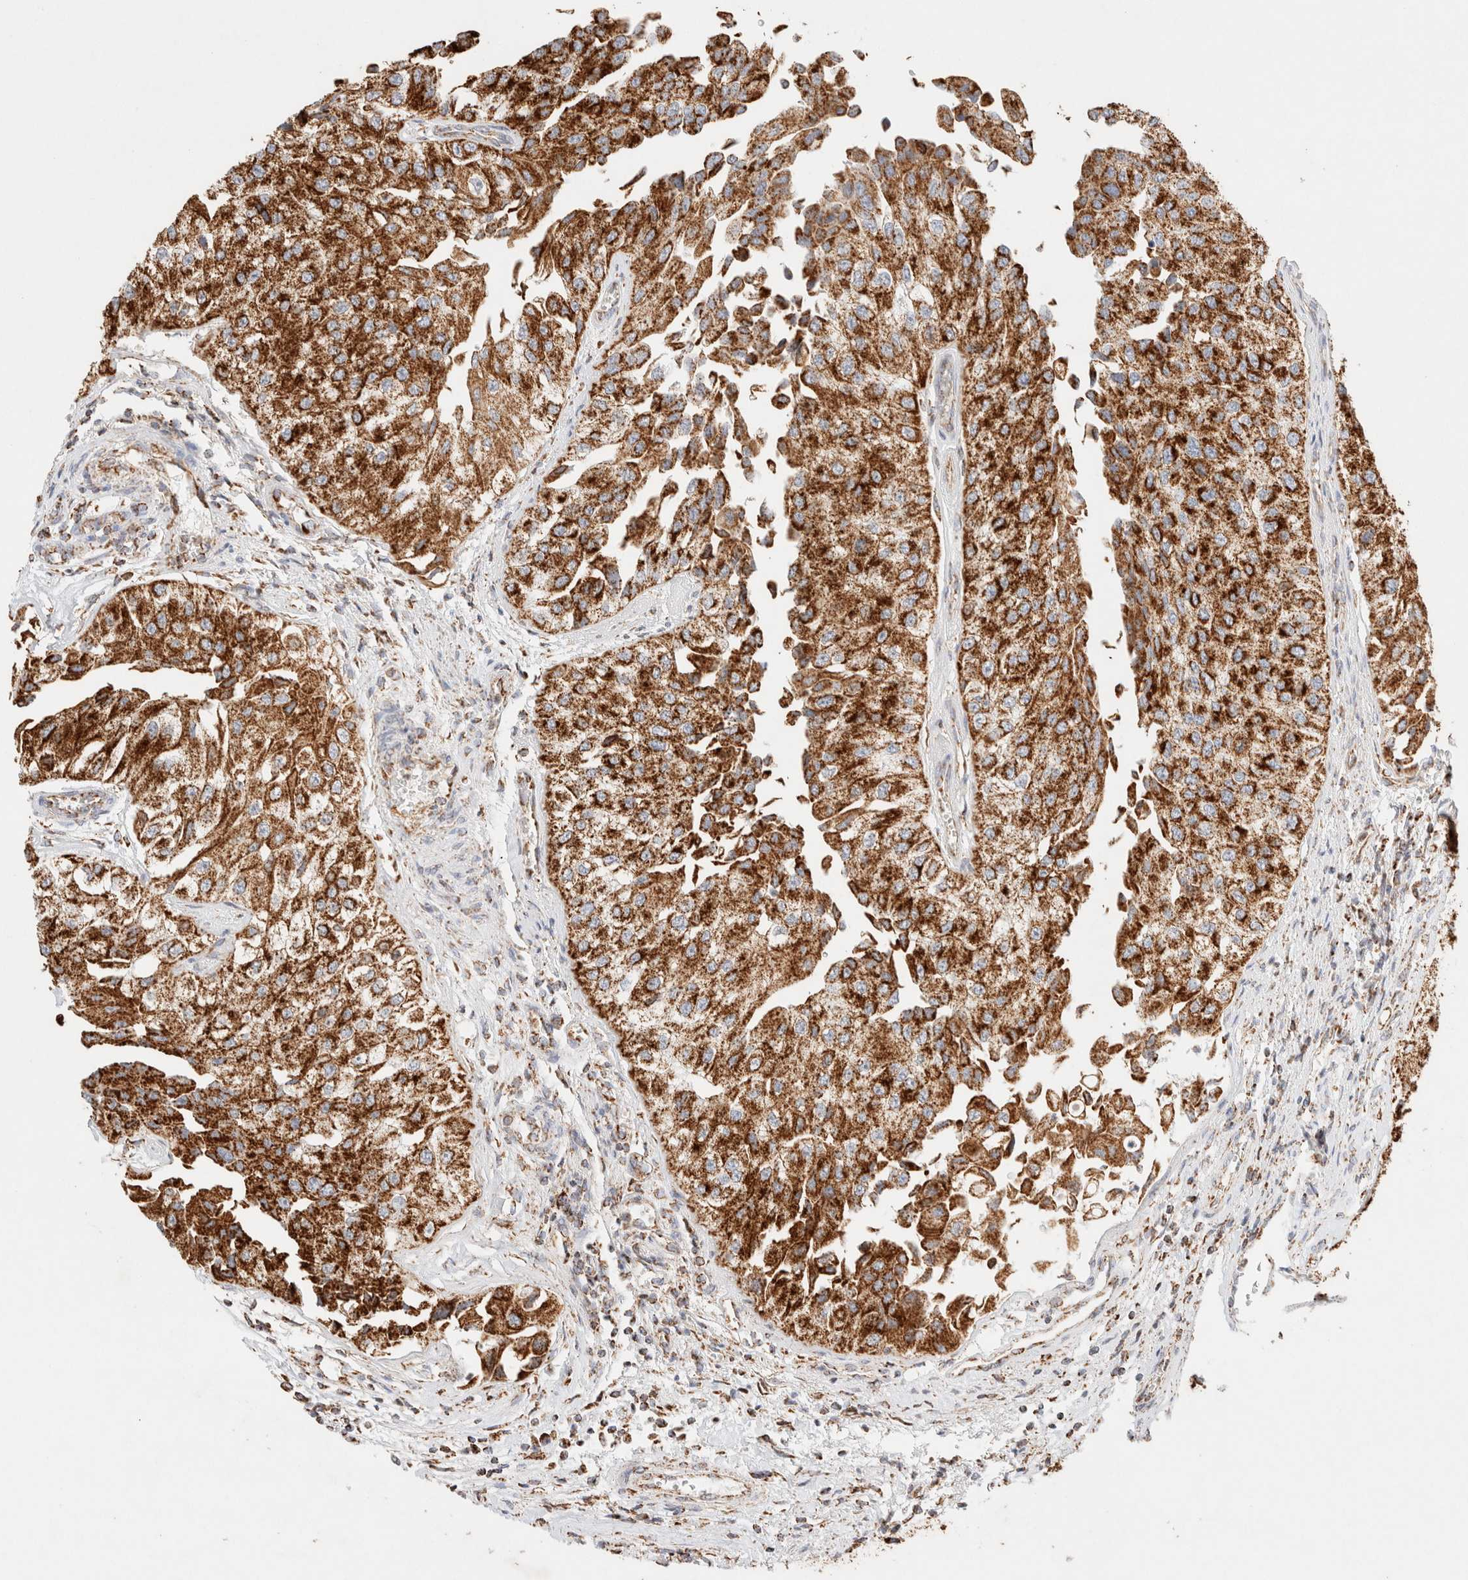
{"staining": {"intensity": "strong", "quantity": ">75%", "location": "cytoplasmic/membranous"}, "tissue": "urothelial cancer", "cell_type": "Tumor cells", "image_type": "cancer", "snomed": [{"axis": "morphology", "description": "Urothelial carcinoma, High grade"}, {"axis": "topography", "description": "Kidney"}, {"axis": "topography", "description": "Urinary bladder"}], "caption": "Approximately >75% of tumor cells in urothelial carcinoma (high-grade) demonstrate strong cytoplasmic/membranous protein expression as visualized by brown immunohistochemical staining.", "gene": "PHB2", "patient": {"sex": "male", "age": 77}}